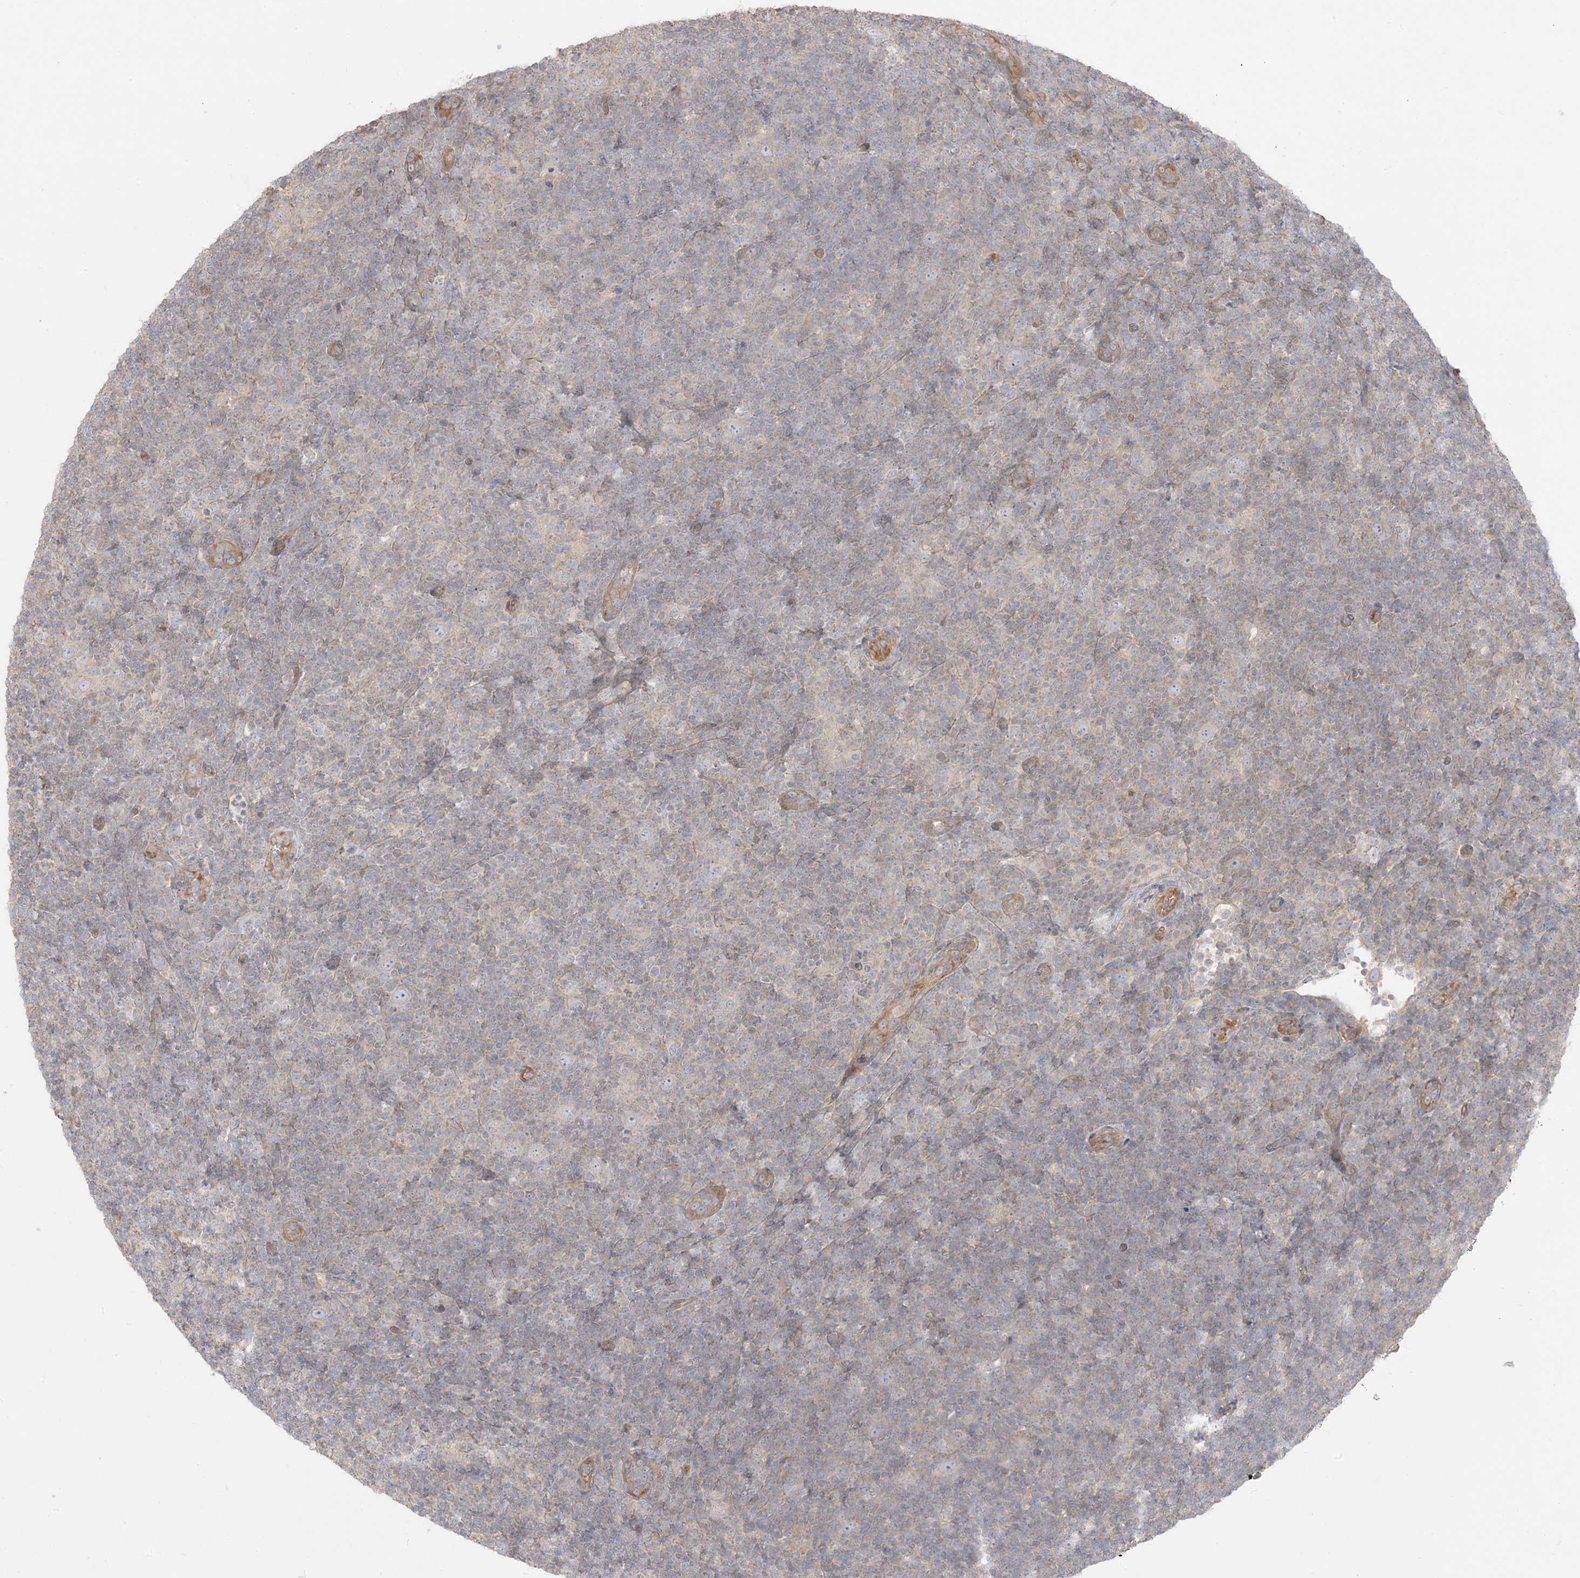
{"staining": {"intensity": "negative", "quantity": "none", "location": "none"}, "tissue": "lymphoma", "cell_type": "Tumor cells", "image_type": "cancer", "snomed": [{"axis": "morphology", "description": "Hodgkin's disease, NOS"}, {"axis": "topography", "description": "Lymph node"}], "caption": "The photomicrograph demonstrates no significant expression in tumor cells of lymphoma.", "gene": "ARHGEF9", "patient": {"sex": "female", "age": 57}}